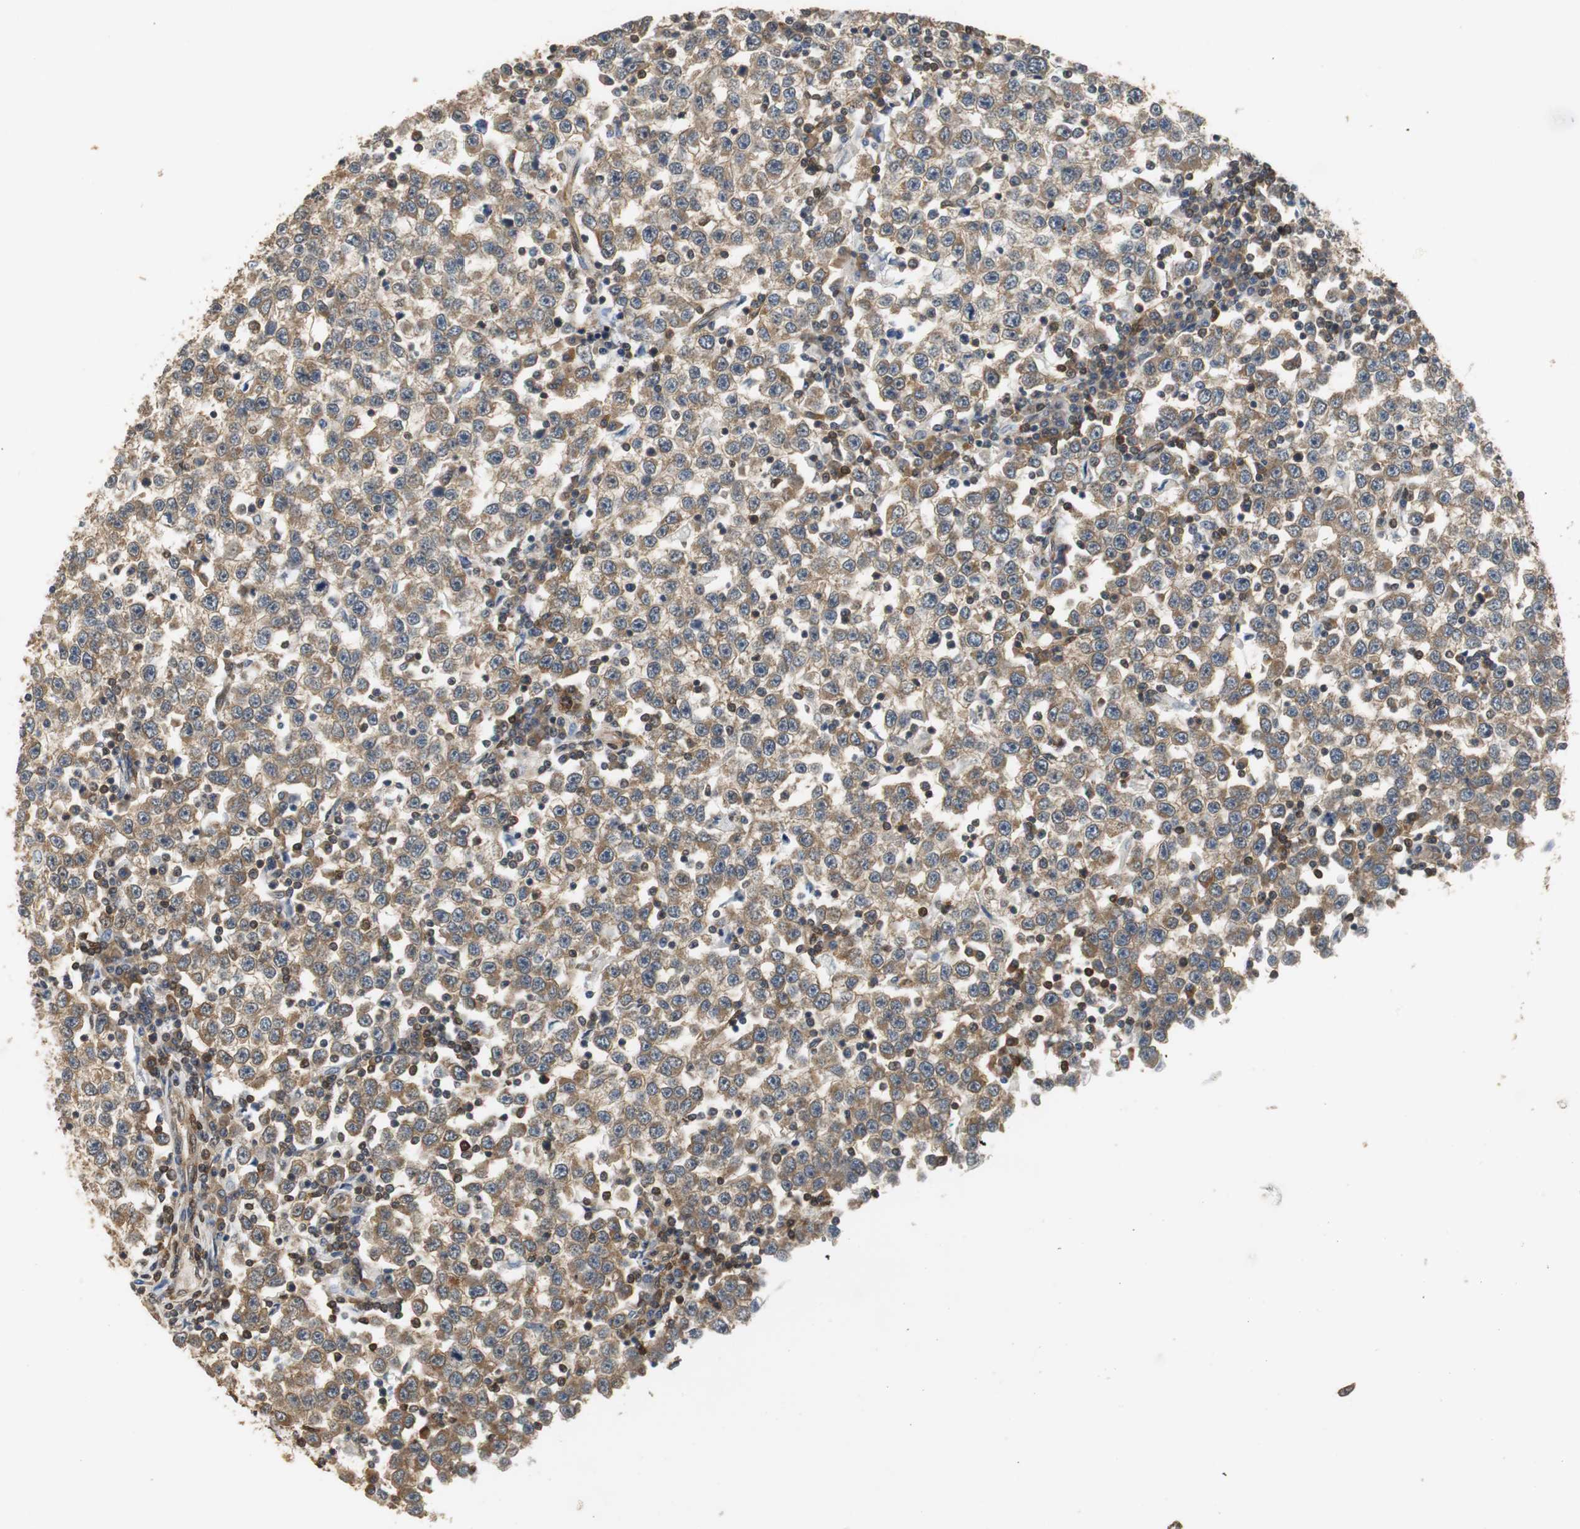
{"staining": {"intensity": "moderate", "quantity": ">75%", "location": "cytoplasmic/membranous"}, "tissue": "testis cancer", "cell_type": "Tumor cells", "image_type": "cancer", "snomed": [{"axis": "morphology", "description": "Seminoma, NOS"}, {"axis": "topography", "description": "Testis"}], "caption": "Testis seminoma stained with a protein marker shows moderate staining in tumor cells.", "gene": "UBQLN2", "patient": {"sex": "male", "age": 65}}